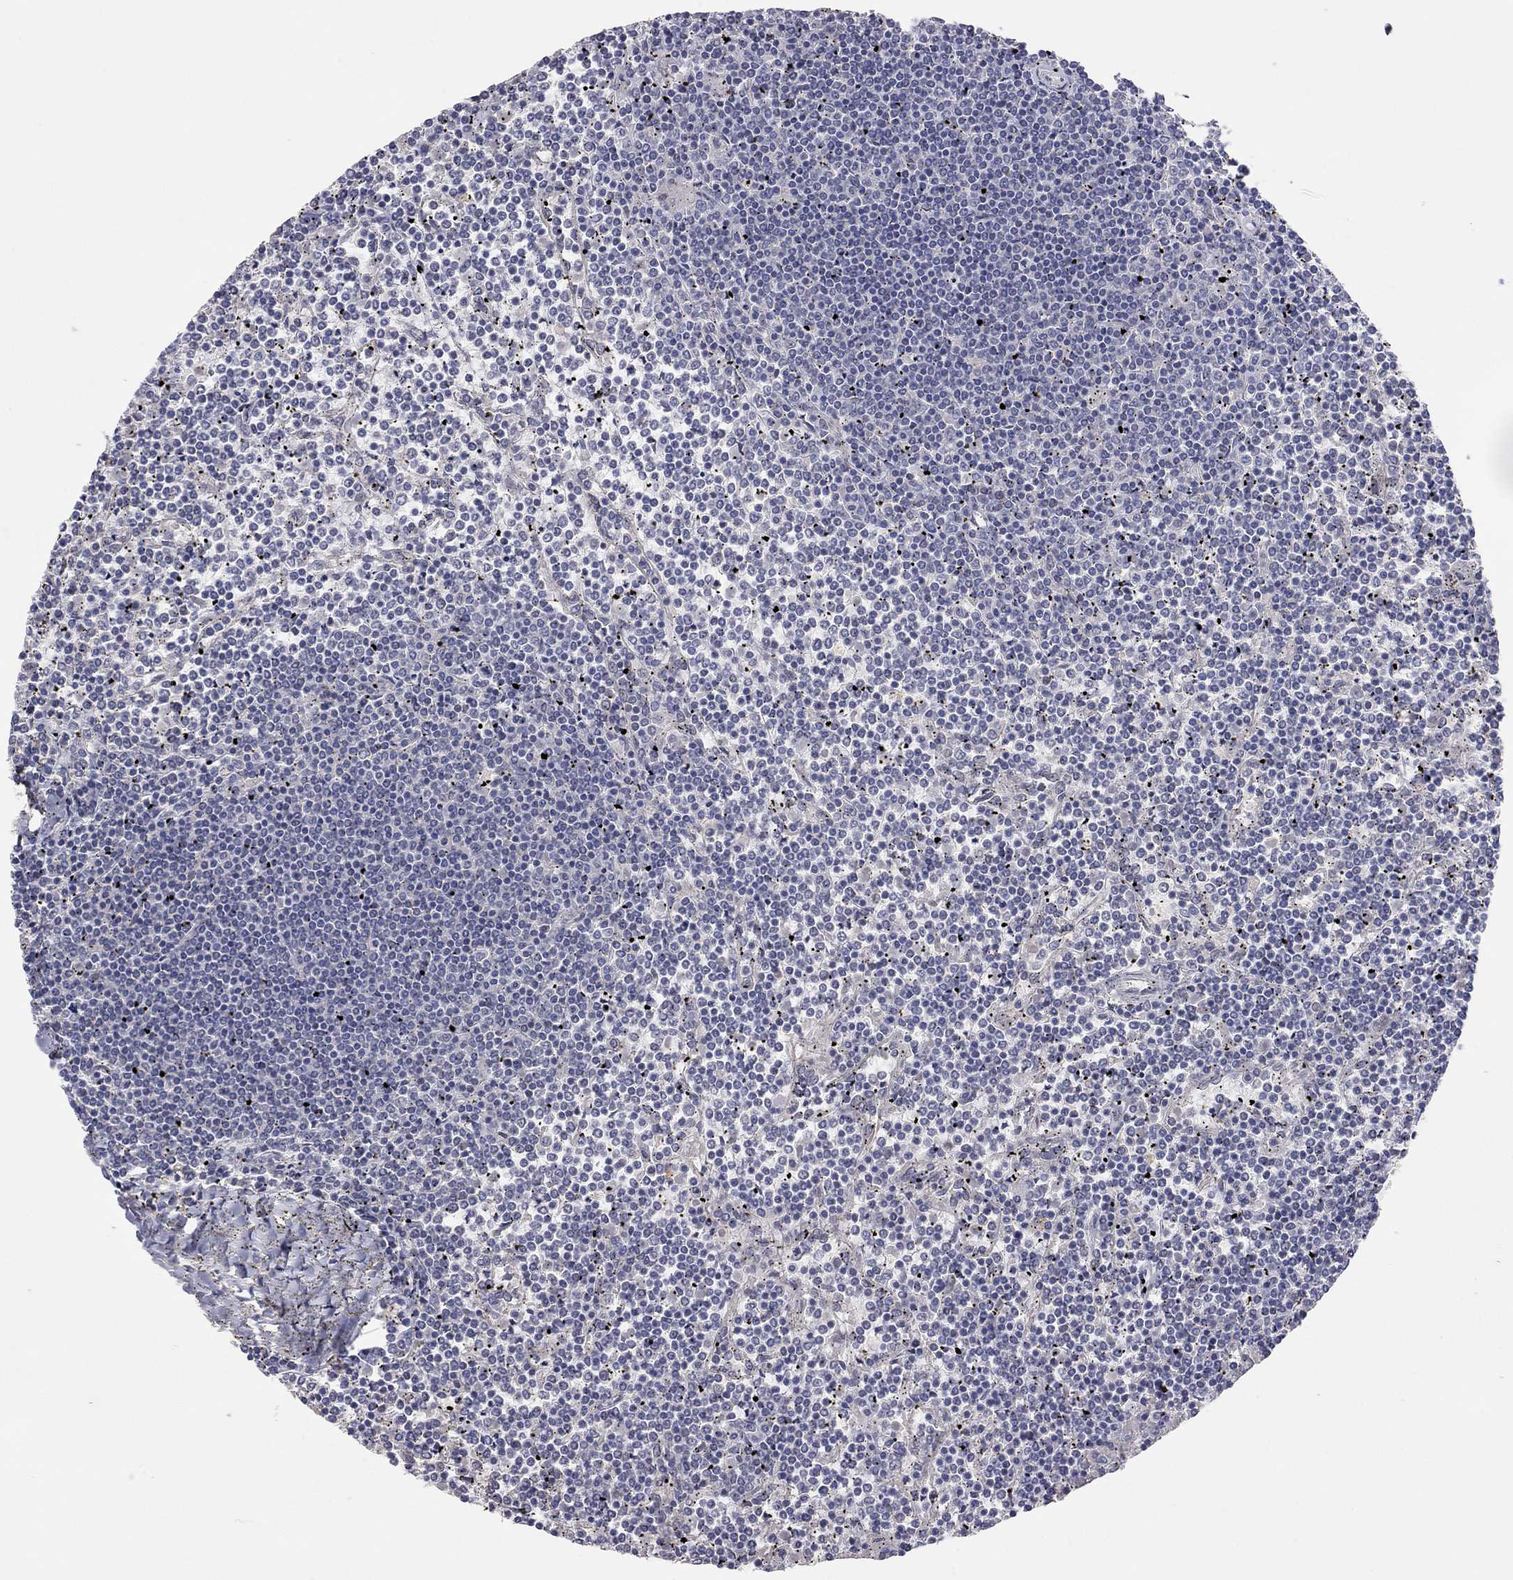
{"staining": {"intensity": "negative", "quantity": "none", "location": "none"}, "tissue": "lymphoma", "cell_type": "Tumor cells", "image_type": "cancer", "snomed": [{"axis": "morphology", "description": "Malignant lymphoma, non-Hodgkin's type, Low grade"}, {"axis": "topography", "description": "Spleen"}], "caption": "DAB immunohistochemical staining of lymphoma shows no significant staining in tumor cells. (DAB (3,3'-diaminobenzidine) immunohistochemistry (IHC), high magnification).", "gene": "KCNB1", "patient": {"sex": "female", "age": 19}}